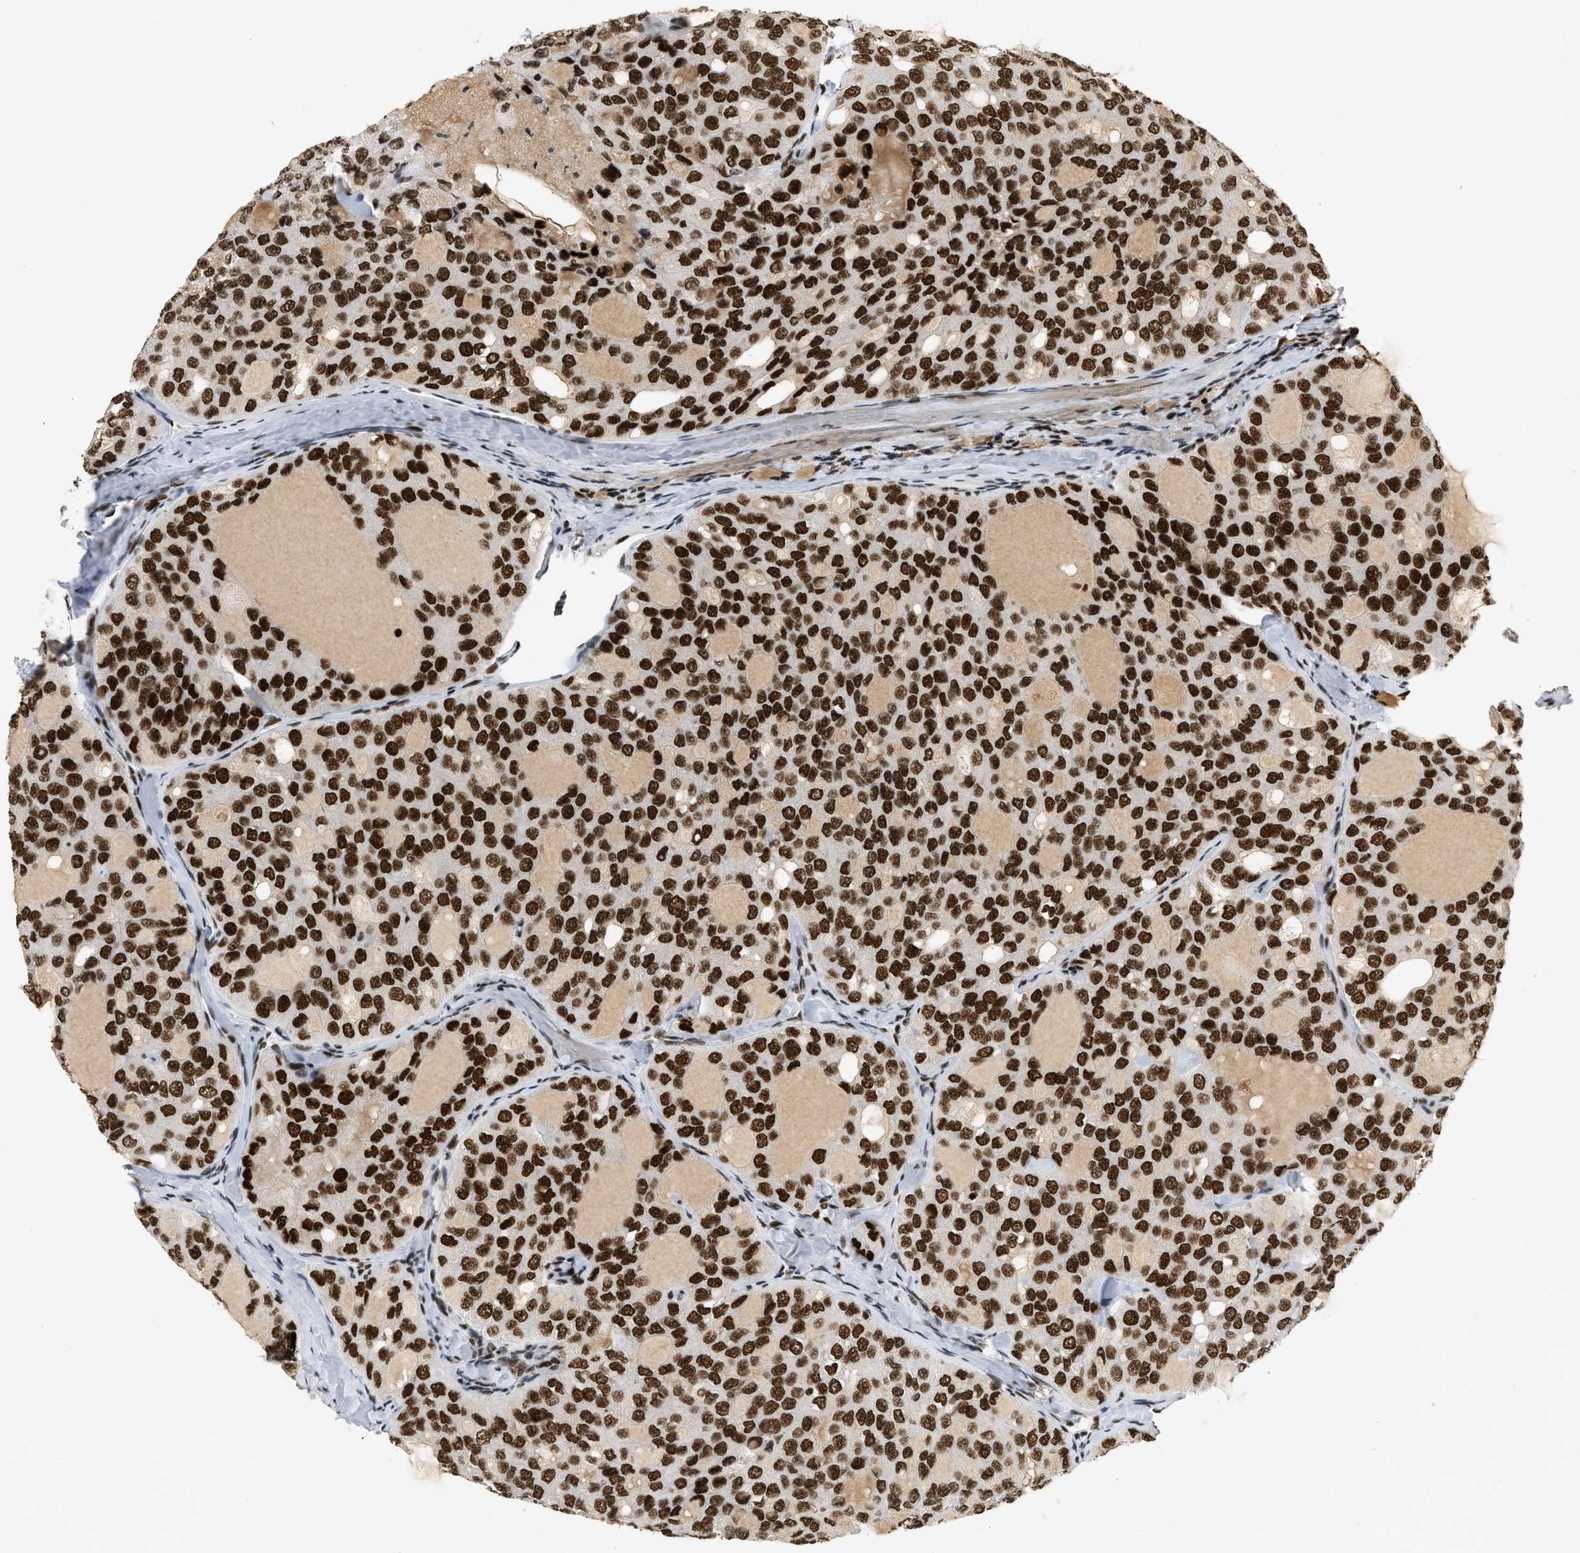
{"staining": {"intensity": "strong", "quantity": ">75%", "location": "nuclear"}, "tissue": "thyroid cancer", "cell_type": "Tumor cells", "image_type": "cancer", "snomed": [{"axis": "morphology", "description": "Follicular adenoma carcinoma, NOS"}, {"axis": "topography", "description": "Thyroid gland"}], "caption": "Tumor cells demonstrate high levels of strong nuclear positivity in approximately >75% of cells in thyroid follicular adenoma carcinoma.", "gene": "SMARCB1", "patient": {"sex": "male", "age": 75}}